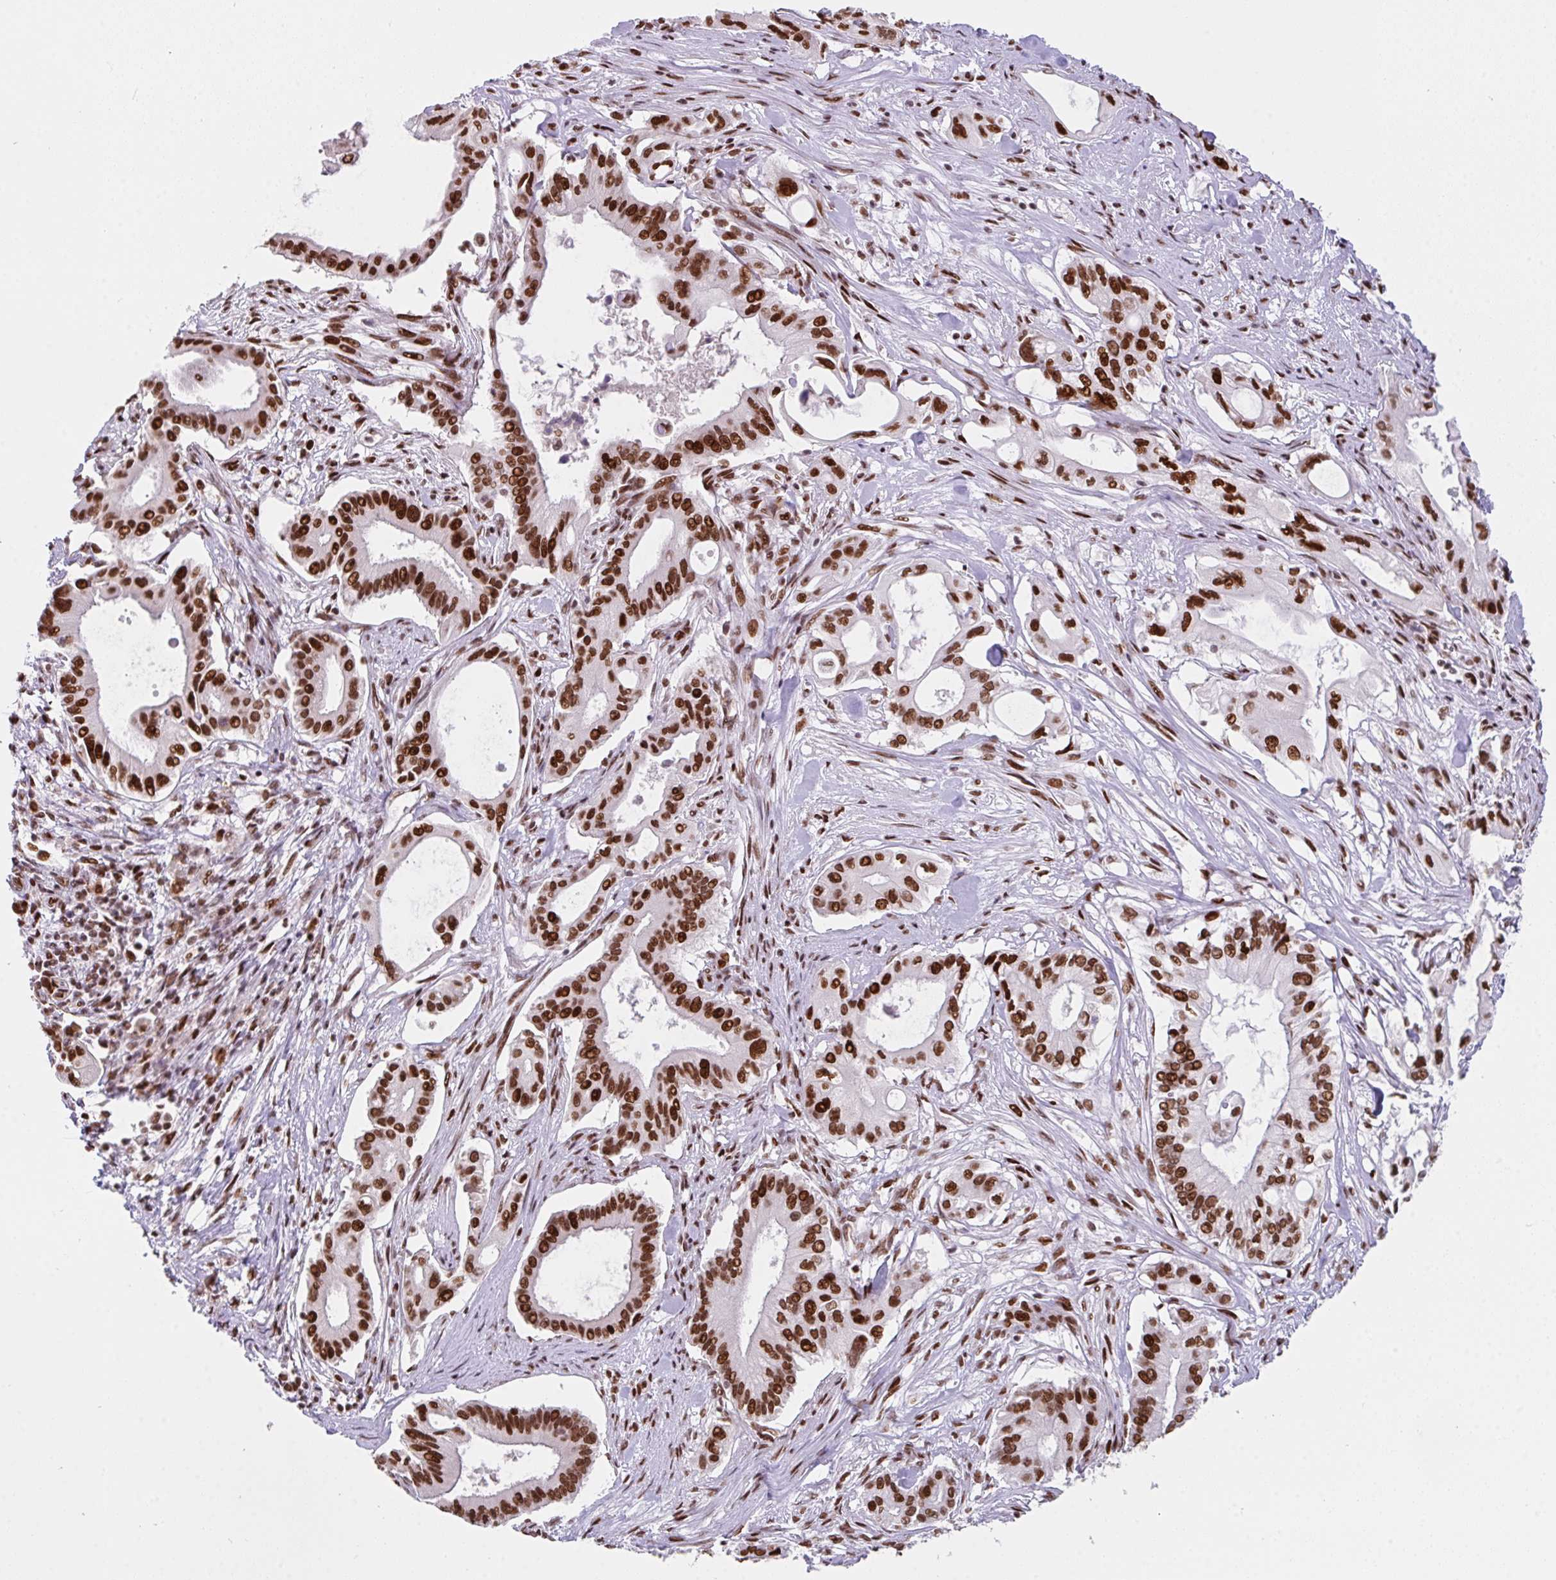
{"staining": {"intensity": "strong", "quantity": ">75%", "location": "nuclear"}, "tissue": "pancreatic cancer", "cell_type": "Tumor cells", "image_type": "cancer", "snomed": [{"axis": "morphology", "description": "Adenocarcinoma, NOS"}, {"axis": "topography", "description": "Pancreas"}], "caption": "Immunohistochemical staining of human pancreatic cancer exhibits high levels of strong nuclear staining in approximately >75% of tumor cells. The staining is performed using DAB (3,3'-diaminobenzidine) brown chromogen to label protein expression. The nuclei are counter-stained blue using hematoxylin.", "gene": "CLP1", "patient": {"sex": "female", "age": 68}}